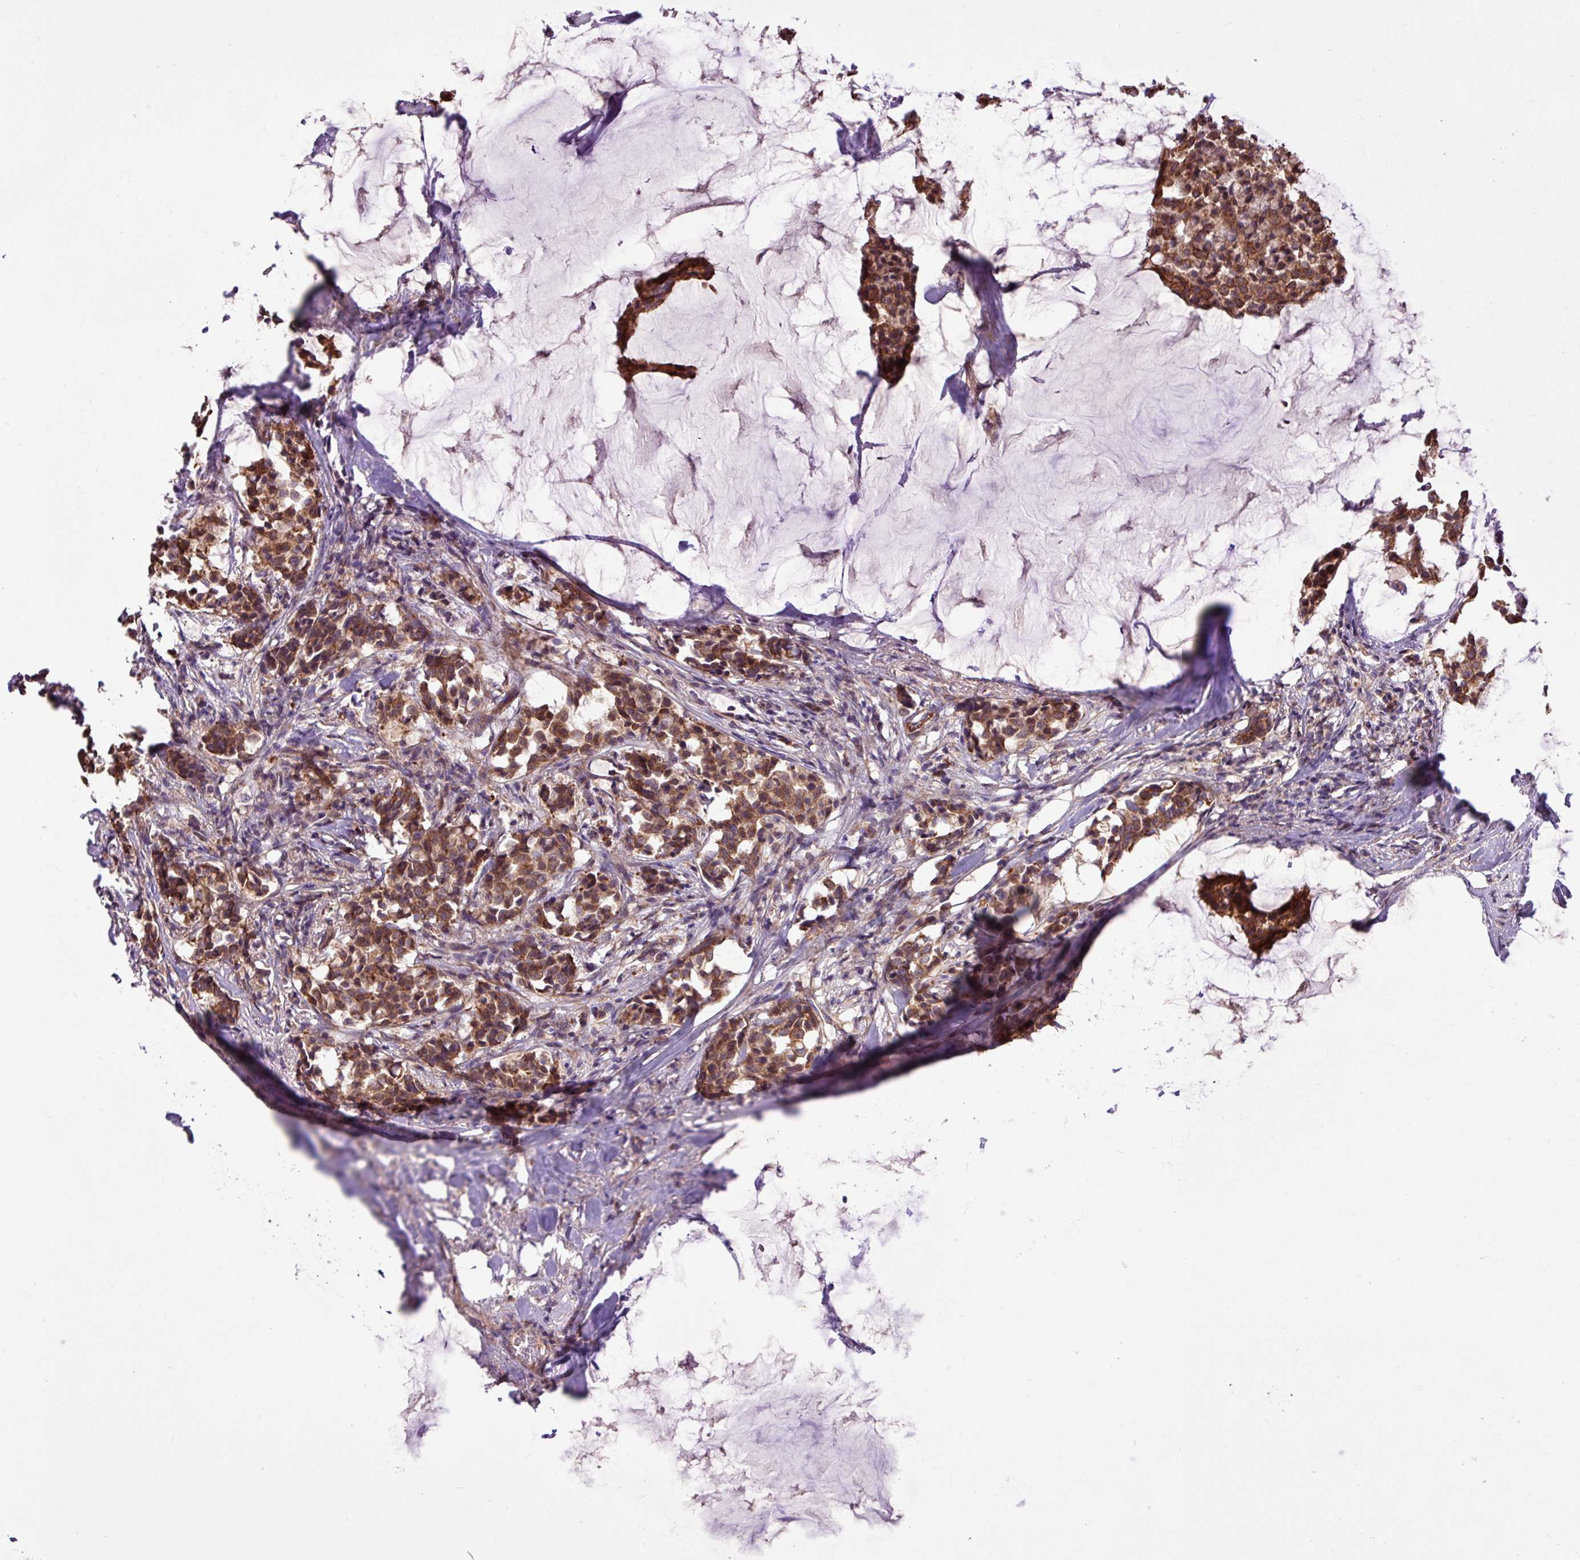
{"staining": {"intensity": "strong", "quantity": ">75%", "location": "cytoplasmic/membranous"}, "tissue": "breast cancer", "cell_type": "Tumor cells", "image_type": "cancer", "snomed": [{"axis": "morphology", "description": "Duct carcinoma"}, {"axis": "topography", "description": "Breast"}], "caption": "A histopathology image showing strong cytoplasmic/membranous expression in approximately >75% of tumor cells in breast cancer (infiltrating ductal carcinoma), as visualized by brown immunohistochemical staining.", "gene": "TIMM10B", "patient": {"sex": "female", "age": 93}}